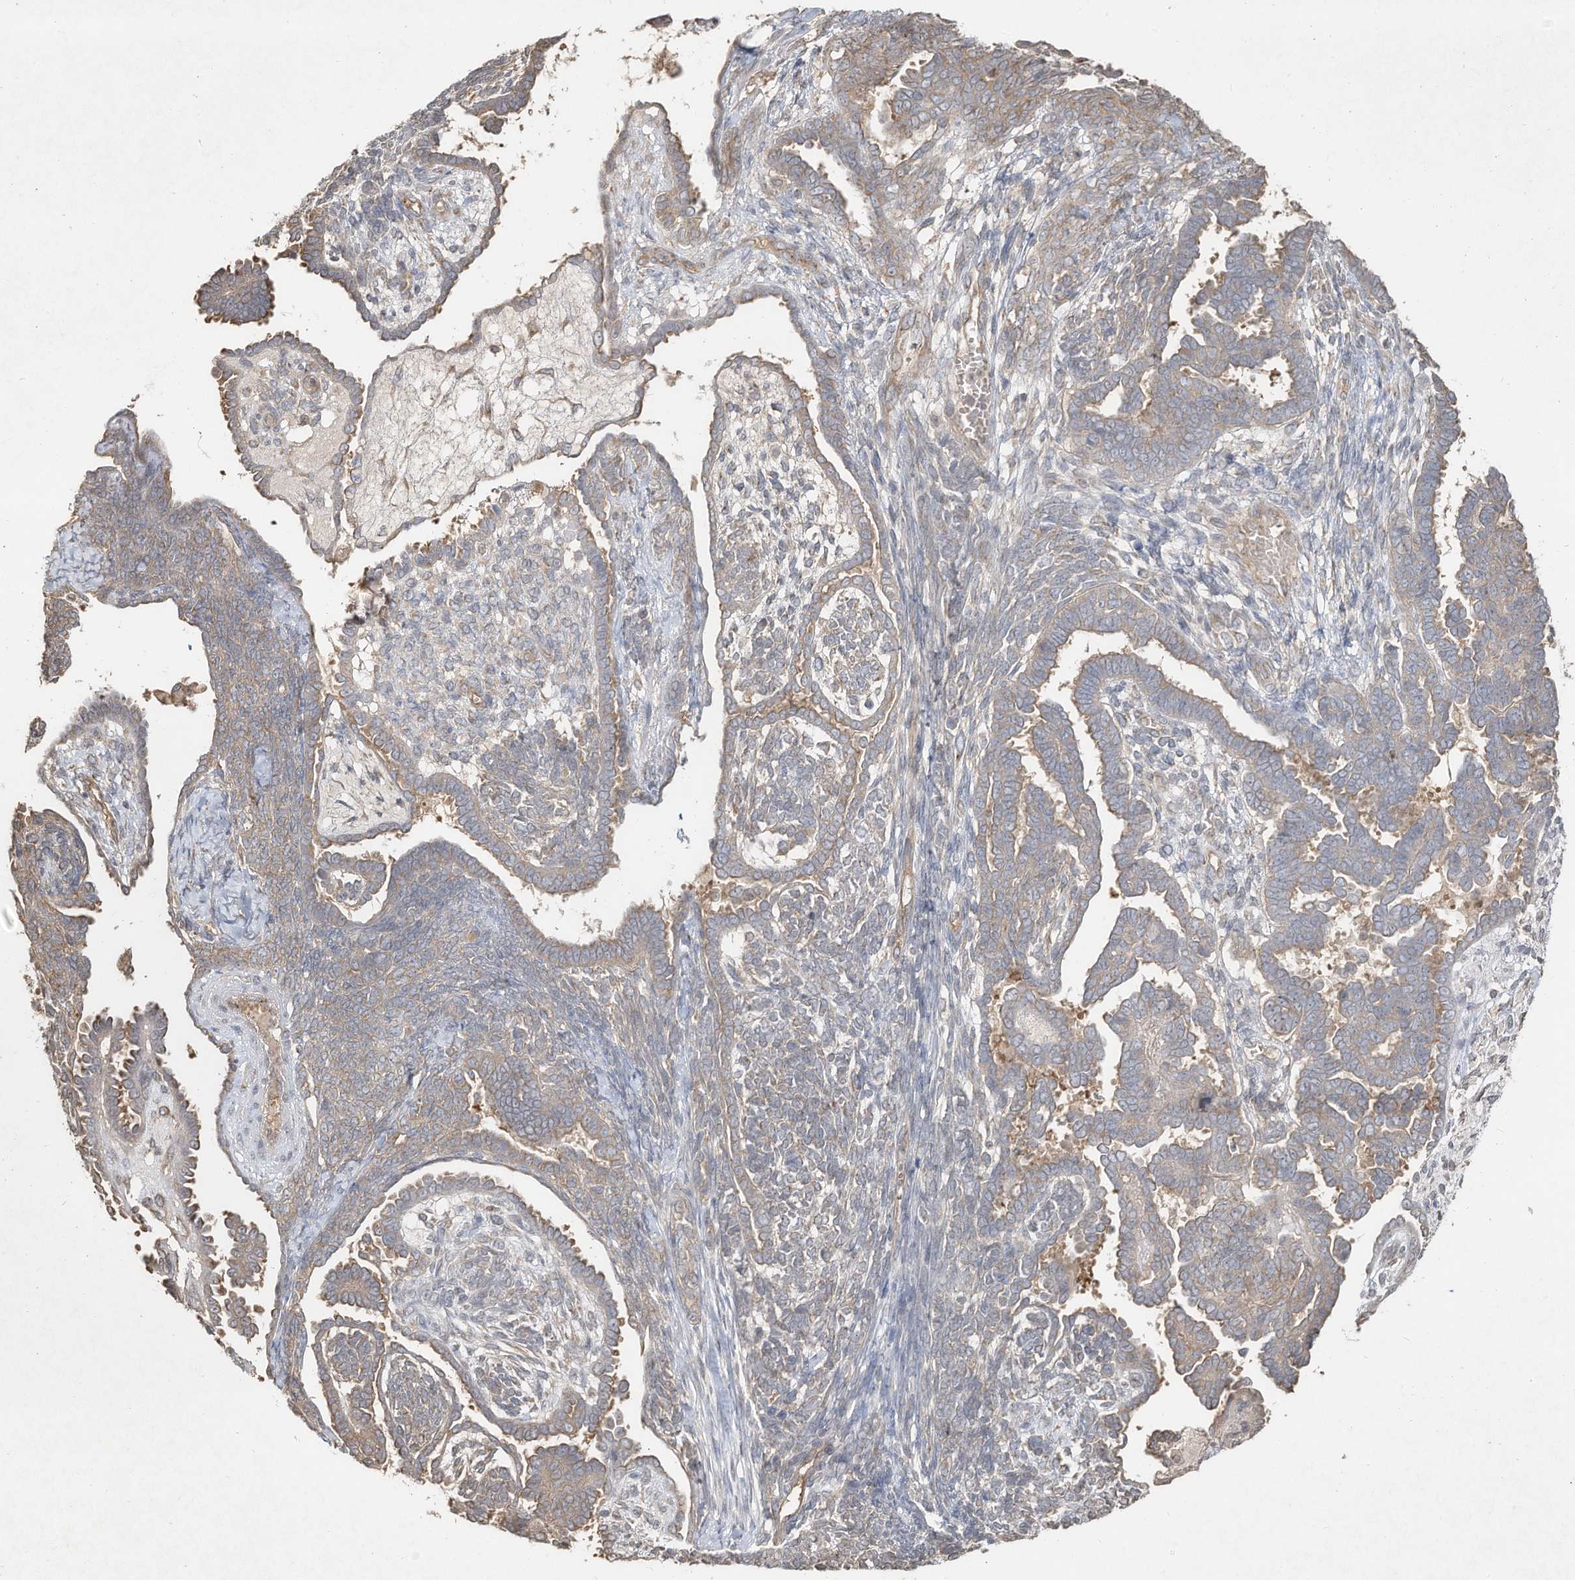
{"staining": {"intensity": "negative", "quantity": "none", "location": "none"}, "tissue": "endometrial cancer", "cell_type": "Tumor cells", "image_type": "cancer", "snomed": [{"axis": "morphology", "description": "Neoplasm, malignant, NOS"}, {"axis": "topography", "description": "Endometrium"}], "caption": "High power microscopy micrograph of an immunohistochemistry micrograph of endometrial cancer, revealing no significant positivity in tumor cells. The staining is performed using DAB (3,3'-diaminobenzidine) brown chromogen with nuclei counter-stained in using hematoxylin.", "gene": "DYNC1I2", "patient": {"sex": "female", "age": 74}}